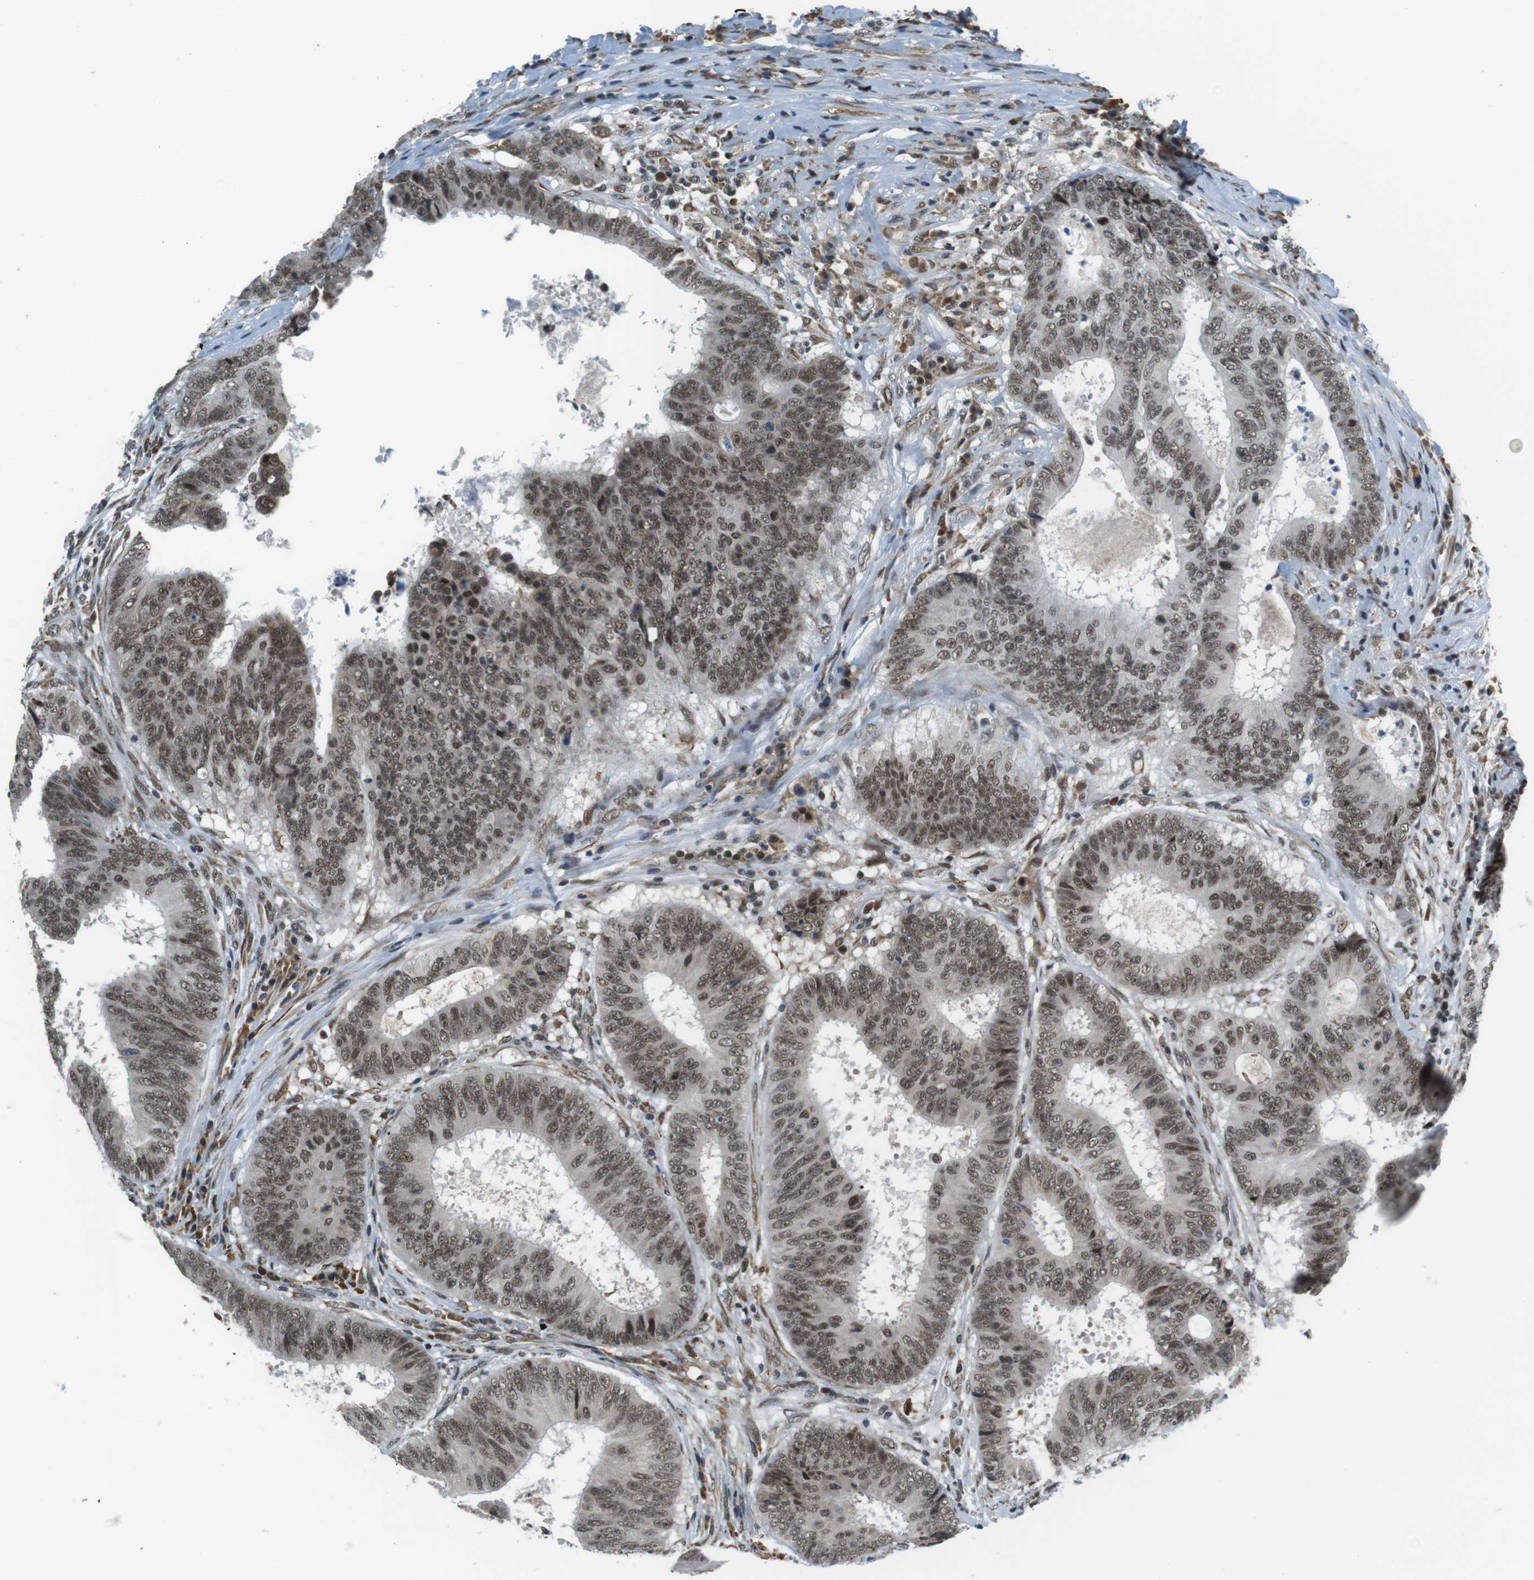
{"staining": {"intensity": "moderate", "quantity": ">75%", "location": "nuclear"}, "tissue": "colorectal cancer", "cell_type": "Tumor cells", "image_type": "cancer", "snomed": [{"axis": "morphology", "description": "Adenocarcinoma, NOS"}, {"axis": "topography", "description": "Rectum"}], "caption": "Adenocarcinoma (colorectal) stained with a protein marker exhibits moderate staining in tumor cells.", "gene": "RNF38", "patient": {"sex": "male", "age": 72}}